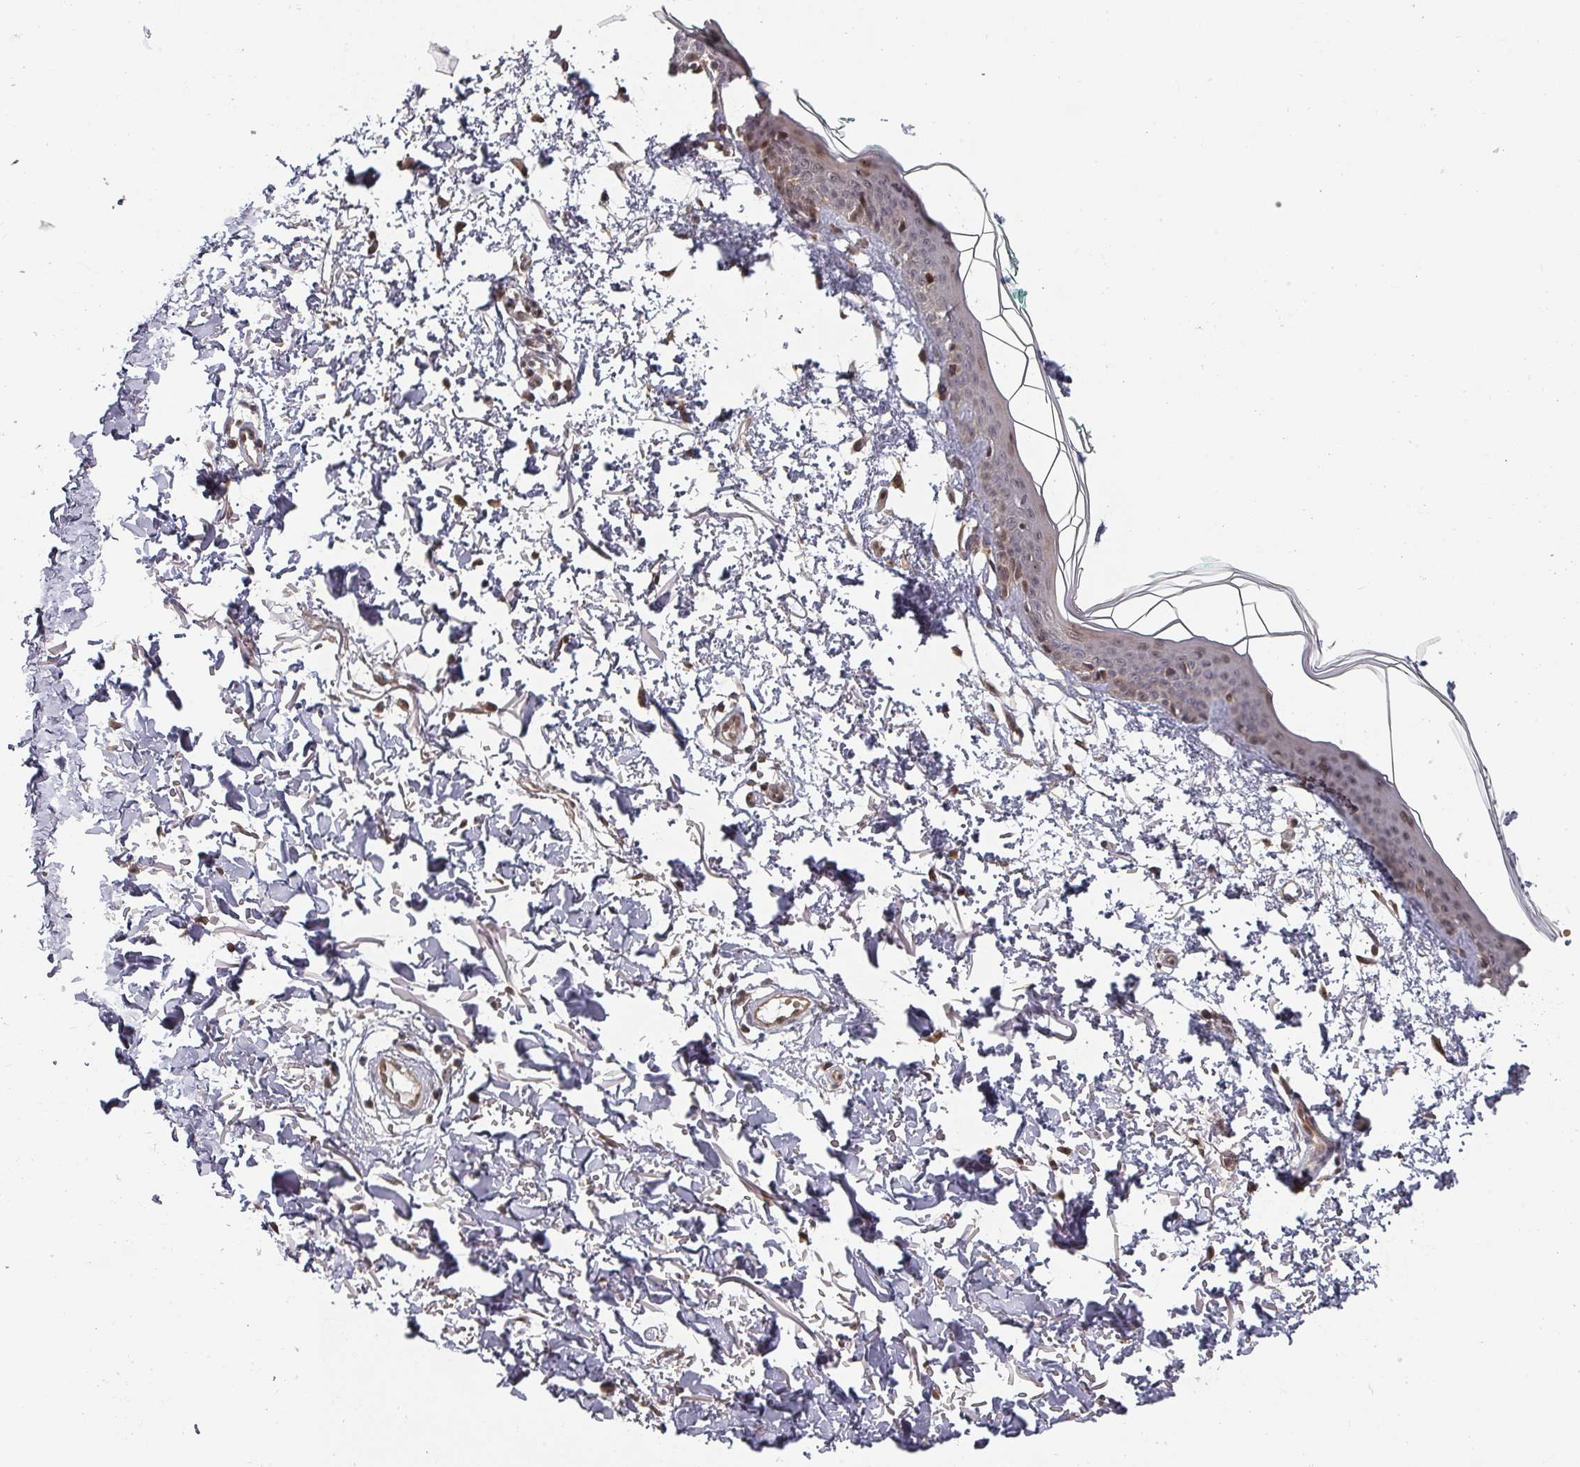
{"staining": {"intensity": "moderate", "quantity": "<25%", "location": "nuclear"}, "tissue": "skin", "cell_type": "Fibroblasts", "image_type": "normal", "snomed": [{"axis": "morphology", "description": "Normal tissue, NOS"}, {"axis": "topography", "description": "Skin"}], "caption": "Immunohistochemistry staining of normal skin, which demonstrates low levels of moderate nuclear positivity in approximately <25% of fibroblasts indicating moderate nuclear protein positivity. The staining was performed using DAB (brown) for protein detection and nuclei were counterstained in hematoxylin (blue).", "gene": "KIF1C", "patient": {"sex": "male", "age": 66}}